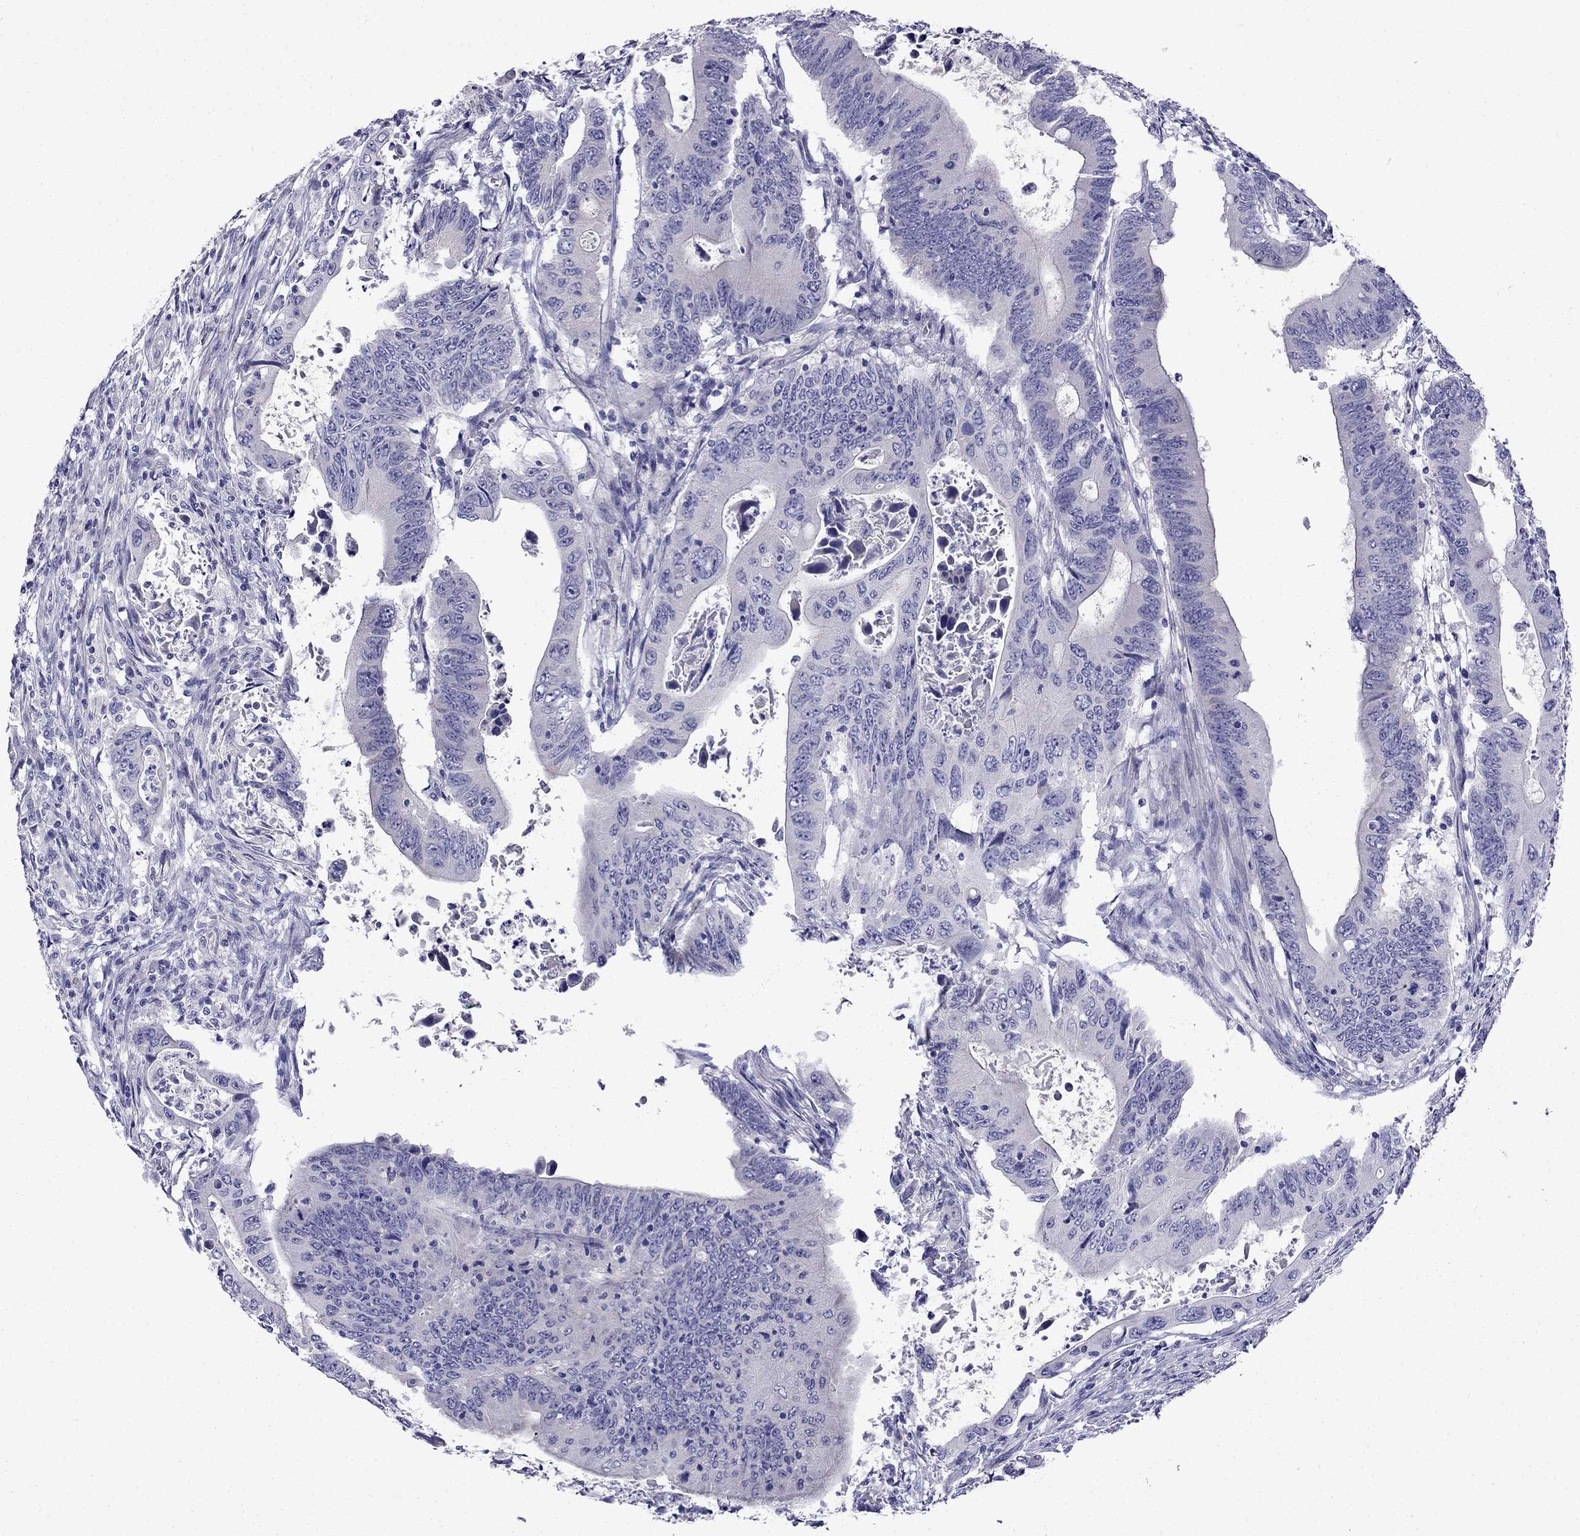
{"staining": {"intensity": "negative", "quantity": "none", "location": "none"}, "tissue": "colorectal cancer", "cell_type": "Tumor cells", "image_type": "cancer", "snomed": [{"axis": "morphology", "description": "Adenocarcinoma, NOS"}, {"axis": "topography", "description": "Colon"}], "caption": "Protein analysis of colorectal cancer (adenocarcinoma) displays no significant staining in tumor cells.", "gene": "PATE1", "patient": {"sex": "female", "age": 90}}